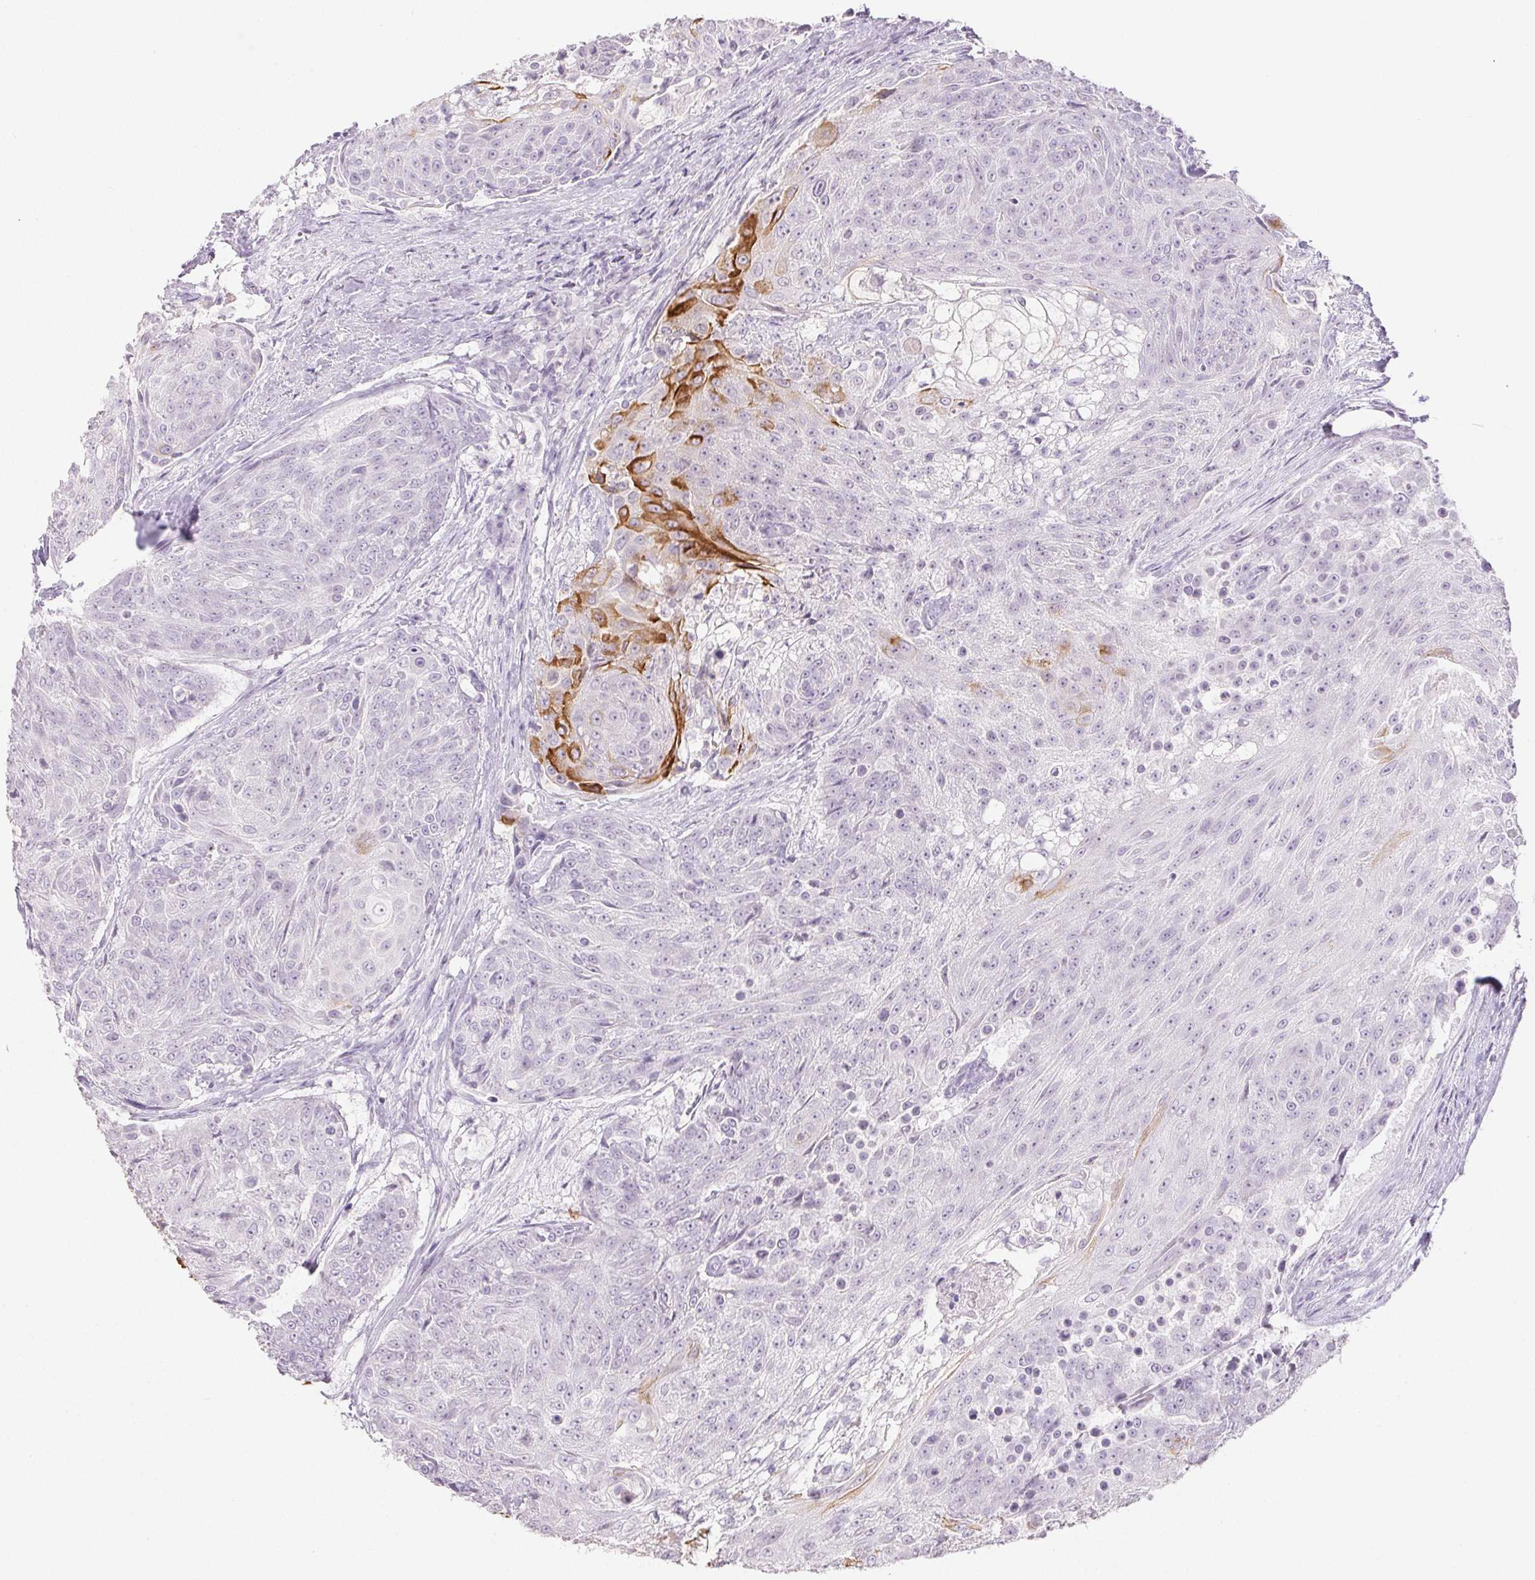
{"staining": {"intensity": "moderate", "quantity": "<25%", "location": "cytoplasmic/membranous"}, "tissue": "urothelial cancer", "cell_type": "Tumor cells", "image_type": "cancer", "snomed": [{"axis": "morphology", "description": "Urothelial carcinoma, High grade"}, {"axis": "topography", "description": "Urinary bladder"}], "caption": "Urothelial cancer tissue exhibits moderate cytoplasmic/membranous positivity in about <25% of tumor cells", "gene": "PI3", "patient": {"sex": "female", "age": 63}}